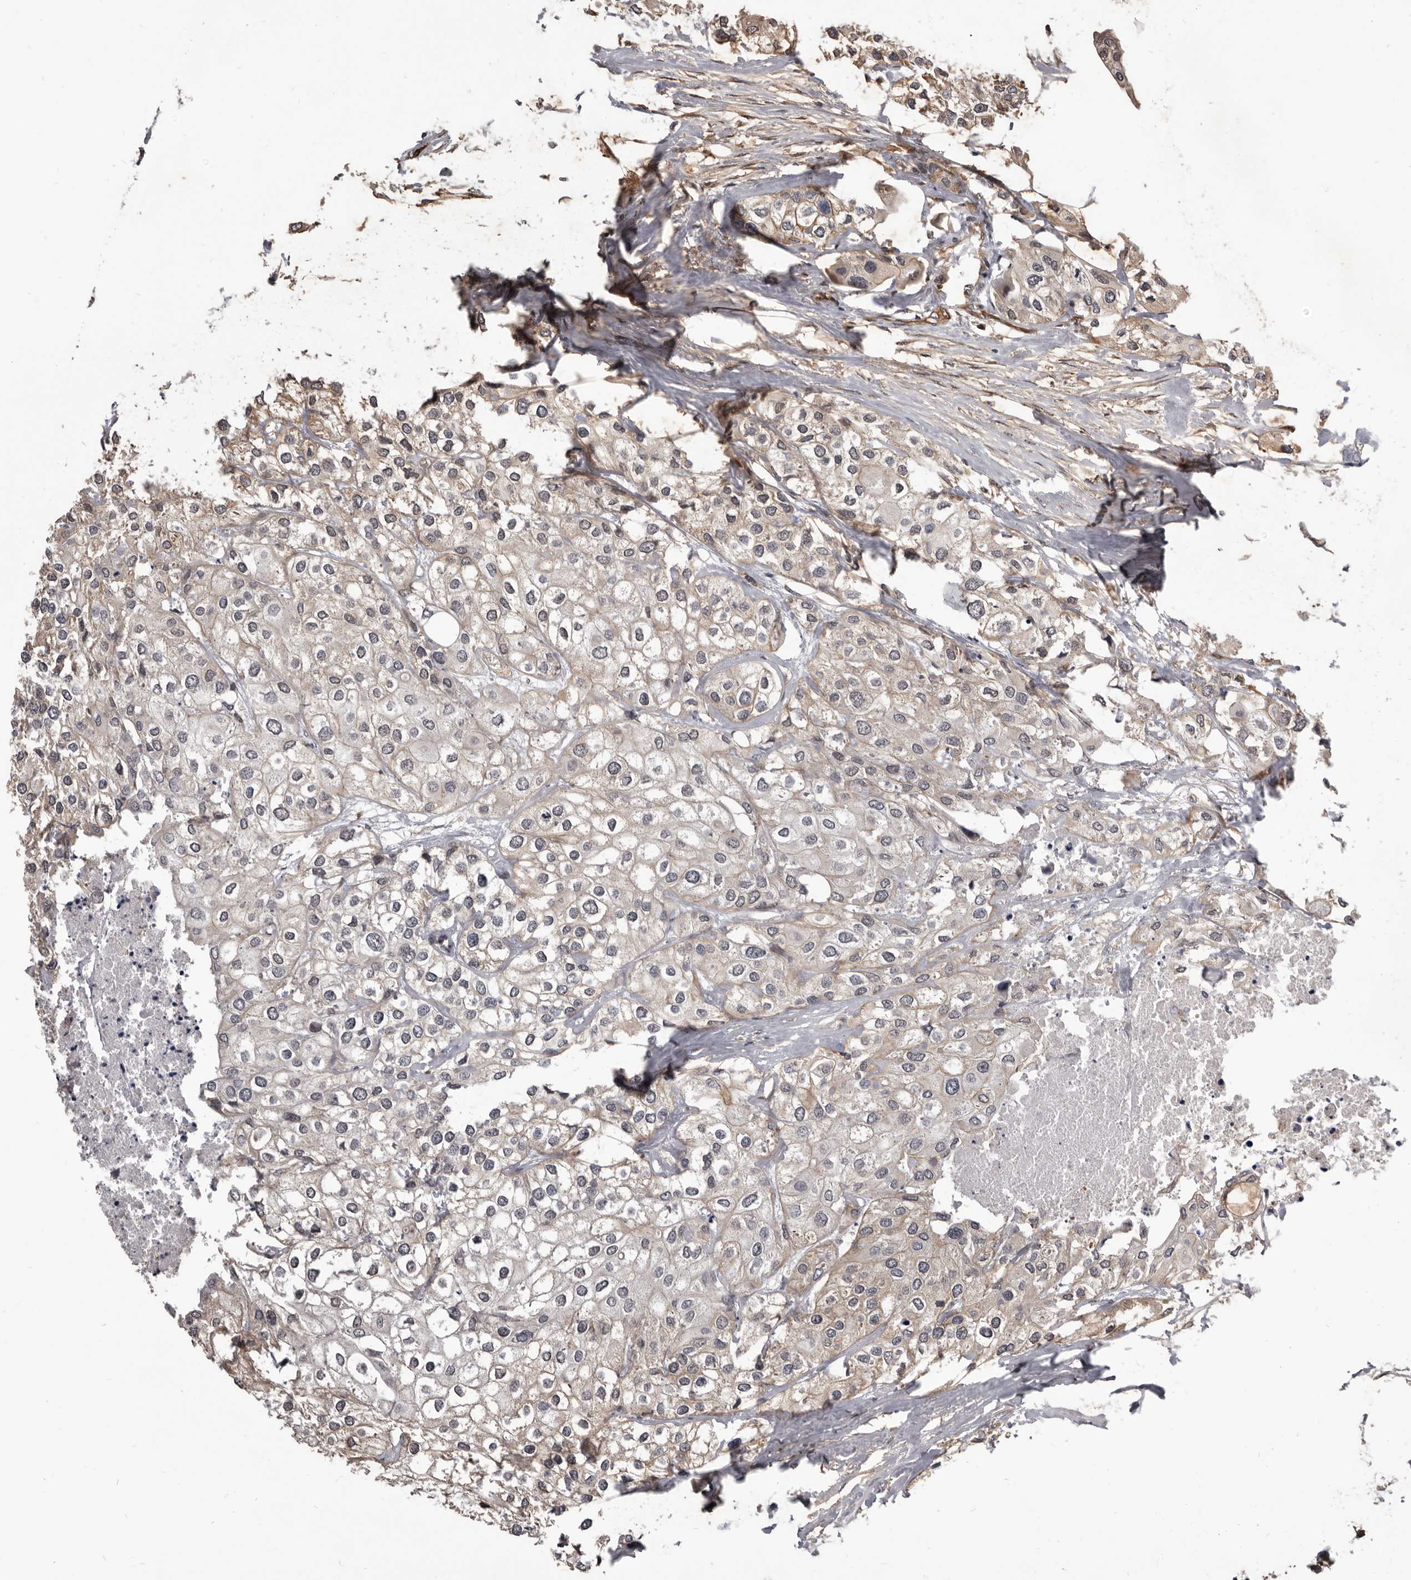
{"staining": {"intensity": "weak", "quantity": ">75%", "location": "cytoplasmic/membranous"}, "tissue": "urothelial cancer", "cell_type": "Tumor cells", "image_type": "cancer", "snomed": [{"axis": "morphology", "description": "Urothelial carcinoma, High grade"}, {"axis": "topography", "description": "Urinary bladder"}], "caption": "Immunohistochemical staining of human urothelial carcinoma (high-grade) exhibits low levels of weak cytoplasmic/membranous protein positivity in about >75% of tumor cells. (DAB (3,3'-diaminobenzidine) IHC, brown staining for protein, blue staining for nuclei).", "gene": "ADAMTS20", "patient": {"sex": "male", "age": 64}}